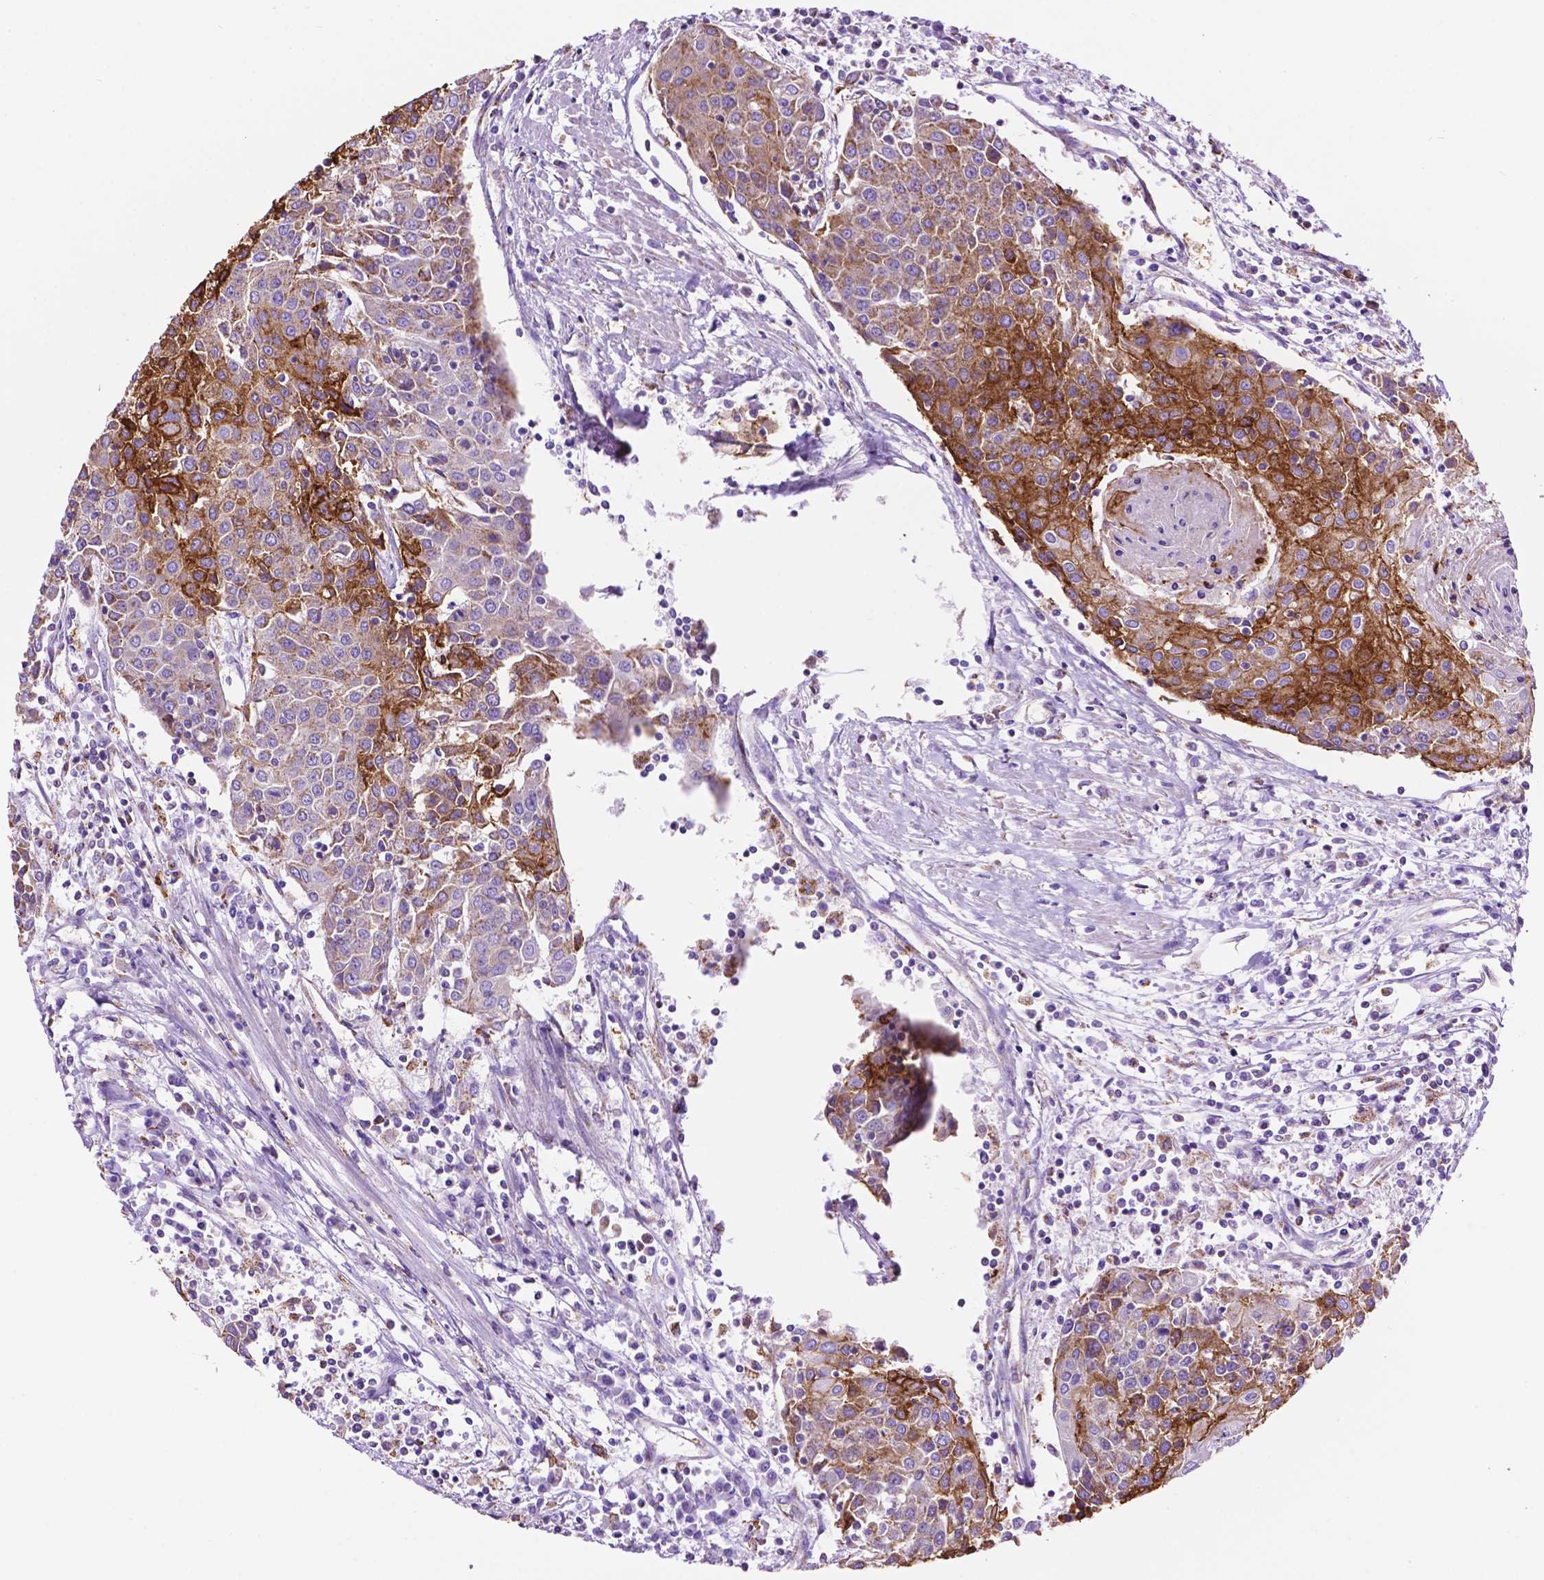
{"staining": {"intensity": "strong", "quantity": ">75%", "location": "cytoplasmic/membranous"}, "tissue": "urothelial cancer", "cell_type": "Tumor cells", "image_type": "cancer", "snomed": [{"axis": "morphology", "description": "Urothelial carcinoma, High grade"}, {"axis": "topography", "description": "Urinary bladder"}], "caption": "This is a micrograph of immunohistochemistry staining of high-grade urothelial carcinoma, which shows strong expression in the cytoplasmic/membranous of tumor cells.", "gene": "GDPD5", "patient": {"sex": "female", "age": 85}}